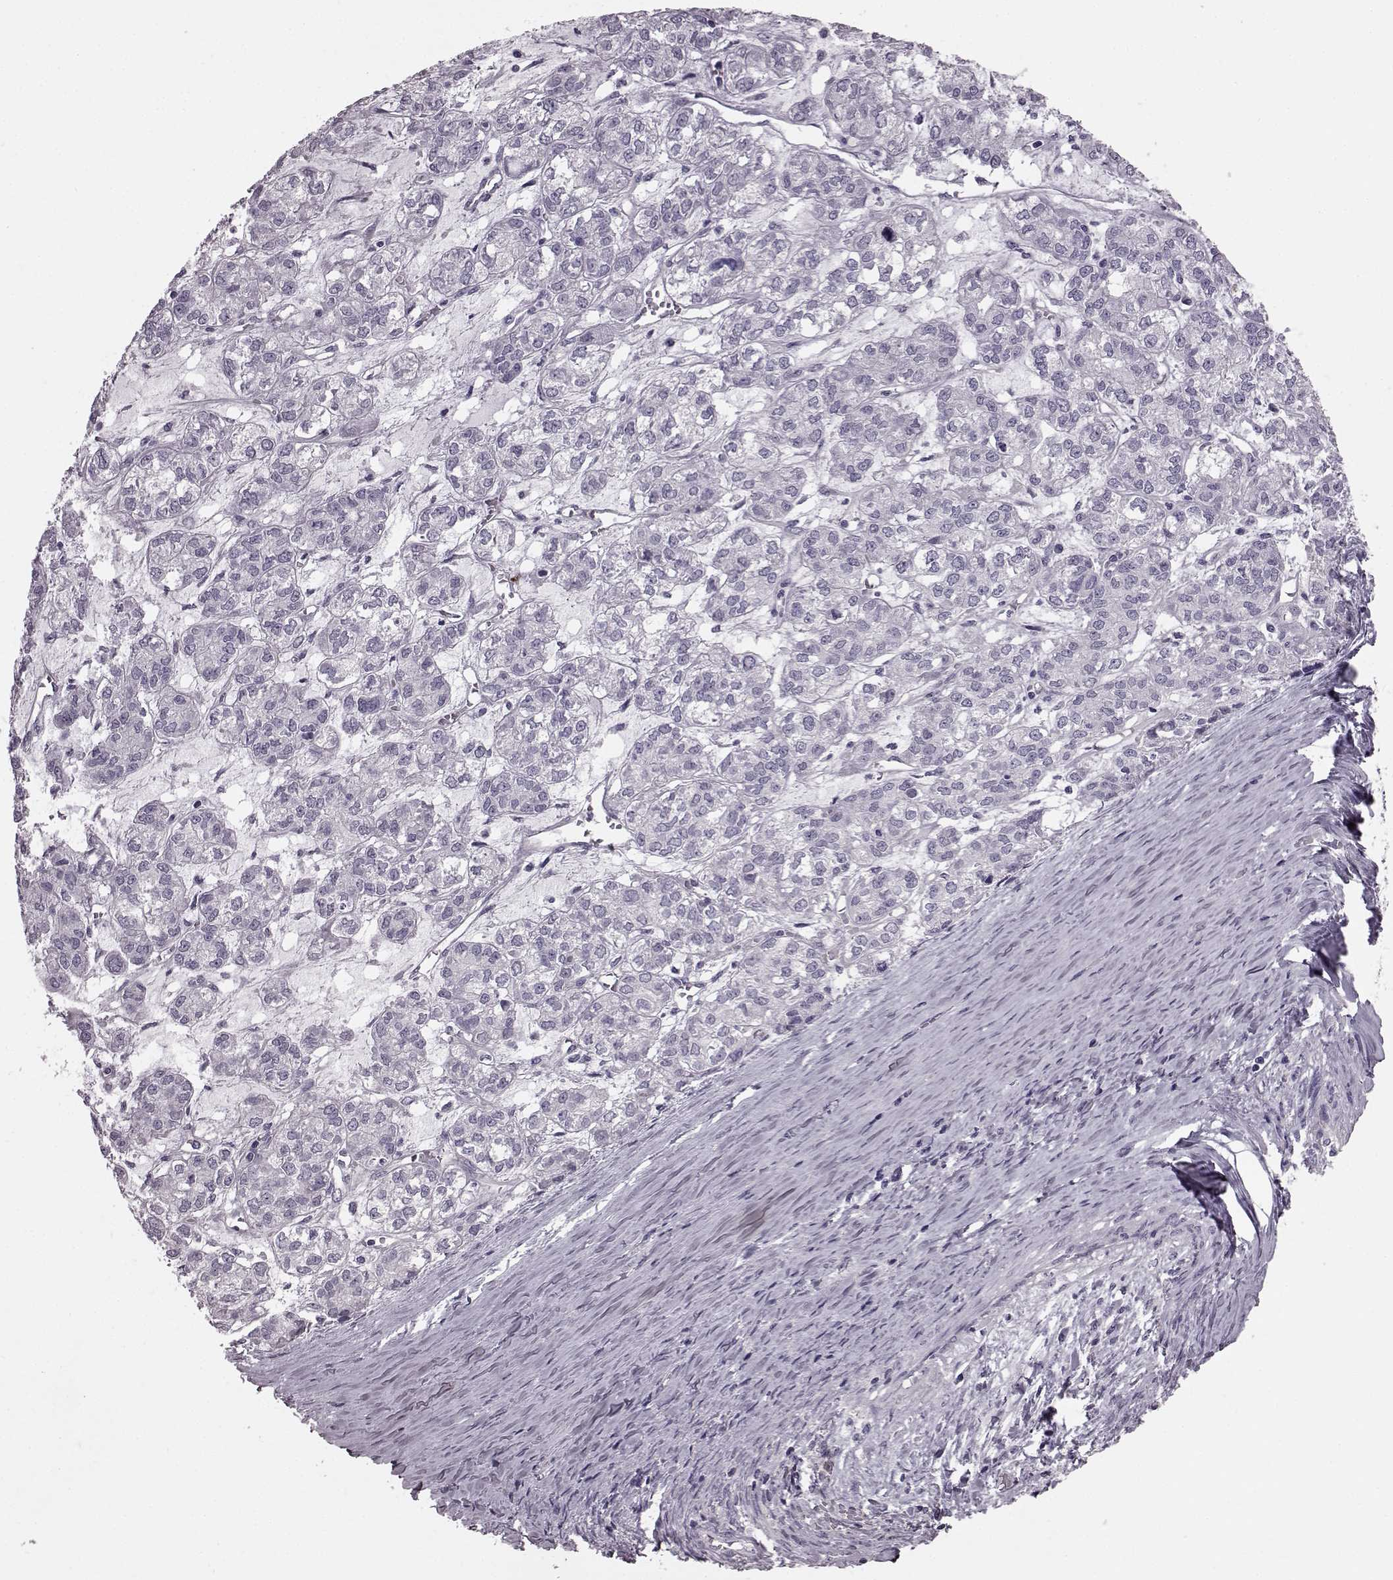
{"staining": {"intensity": "negative", "quantity": "none", "location": "none"}, "tissue": "ovarian cancer", "cell_type": "Tumor cells", "image_type": "cancer", "snomed": [{"axis": "morphology", "description": "Carcinoma, endometroid"}, {"axis": "topography", "description": "Ovary"}], "caption": "Human ovarian endometroid carcinoma stained for a protein using immunohistochemistry shows no positivity in tumor cells.", "gene": "SNTG1", "patient": {"sex": "female", "age": 64}}